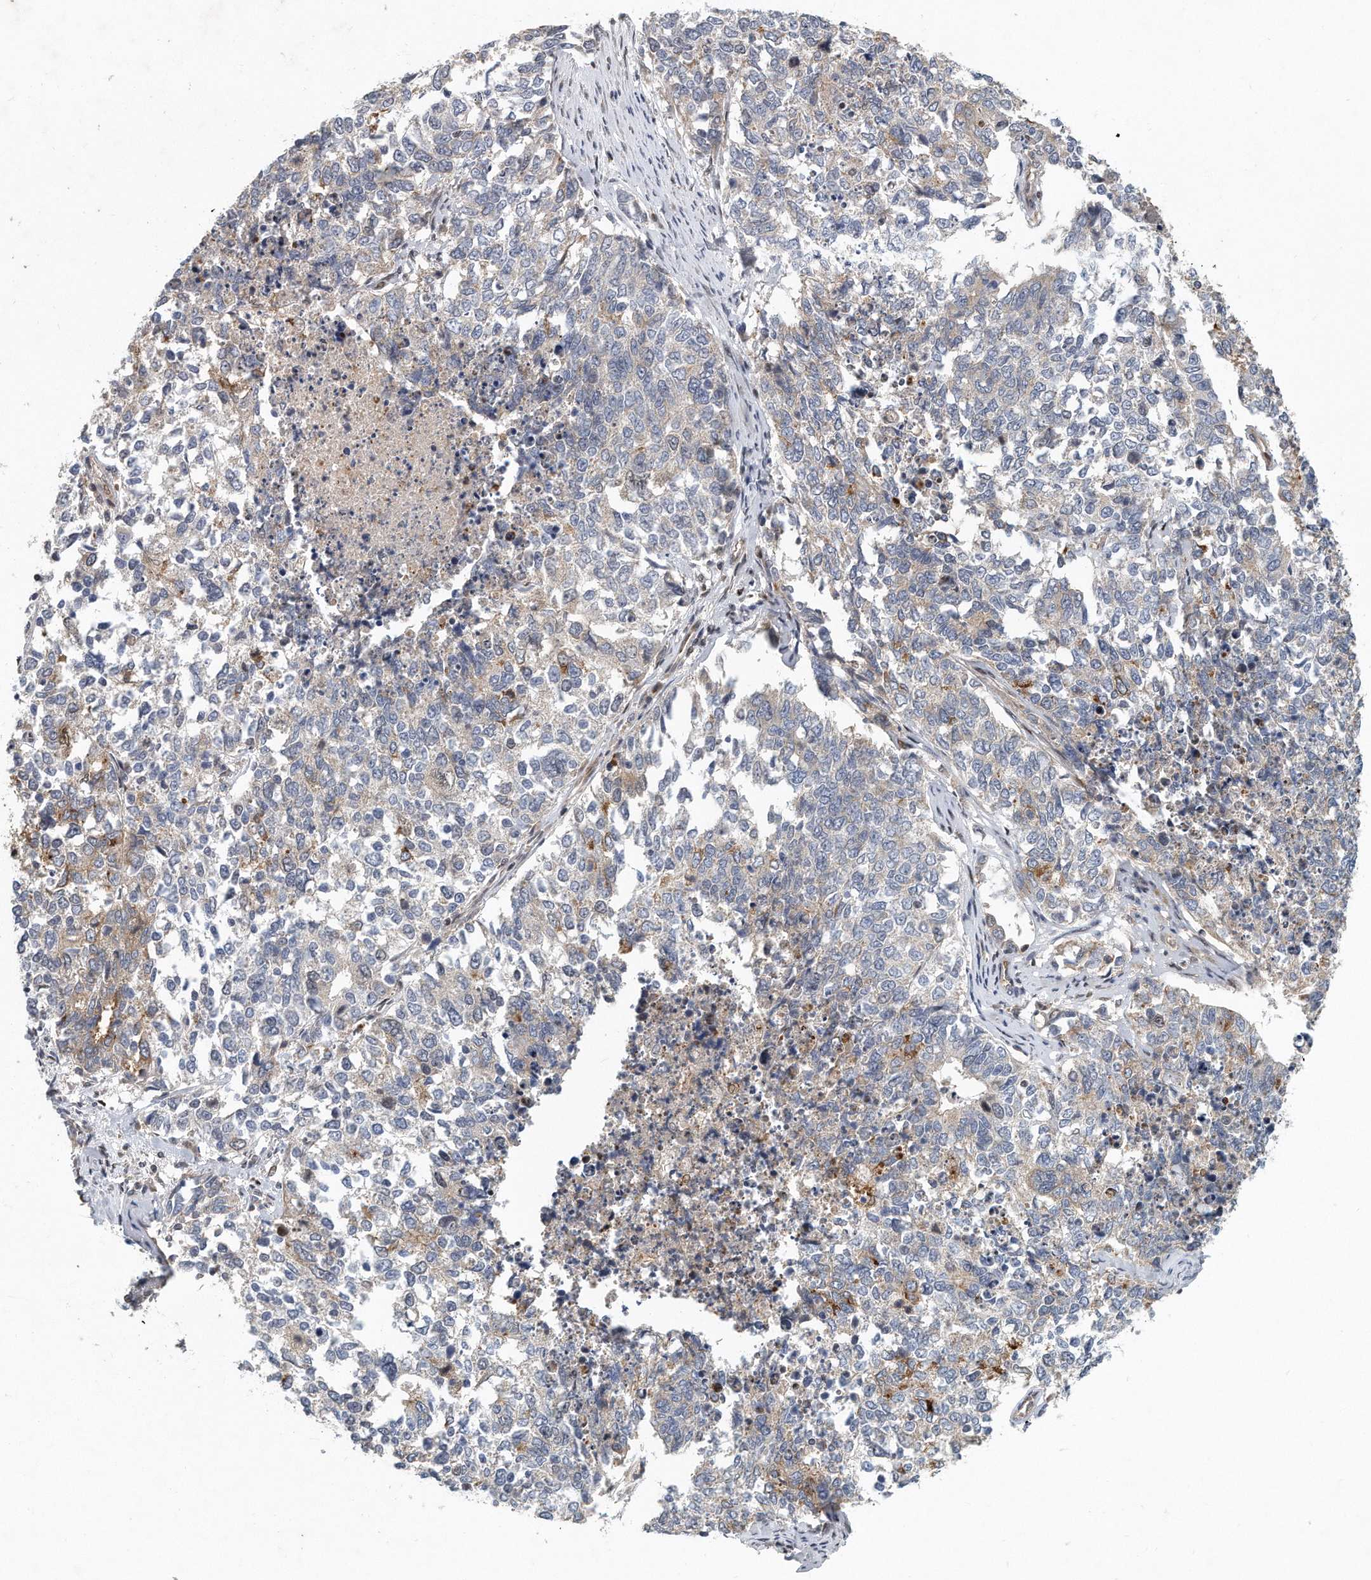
{"staining": {"intensity": "moderate", "quantity": "<25%", "location": "cytoplasmic/membranous"}, "tissue": "cervical cancer", "cell_type": "Tumor cells", "image_type": "cancer", "snomed": [{"axis": "morphology", "description": "Squamous cell carcinoma, NOS"}, {"axis": "topography", "description": "Cervix"}], "caption": "The histopathology image shows immunohistochemical staining of cervical cancer. There is moderate cytoplasmic/membranous staining is present in approximately <25% of tumor cells. (Brightfield microscopy of DAB IHC at high magnification).", "gene": "PCDH8", "patient": {"sex": "female", "age": 63}}